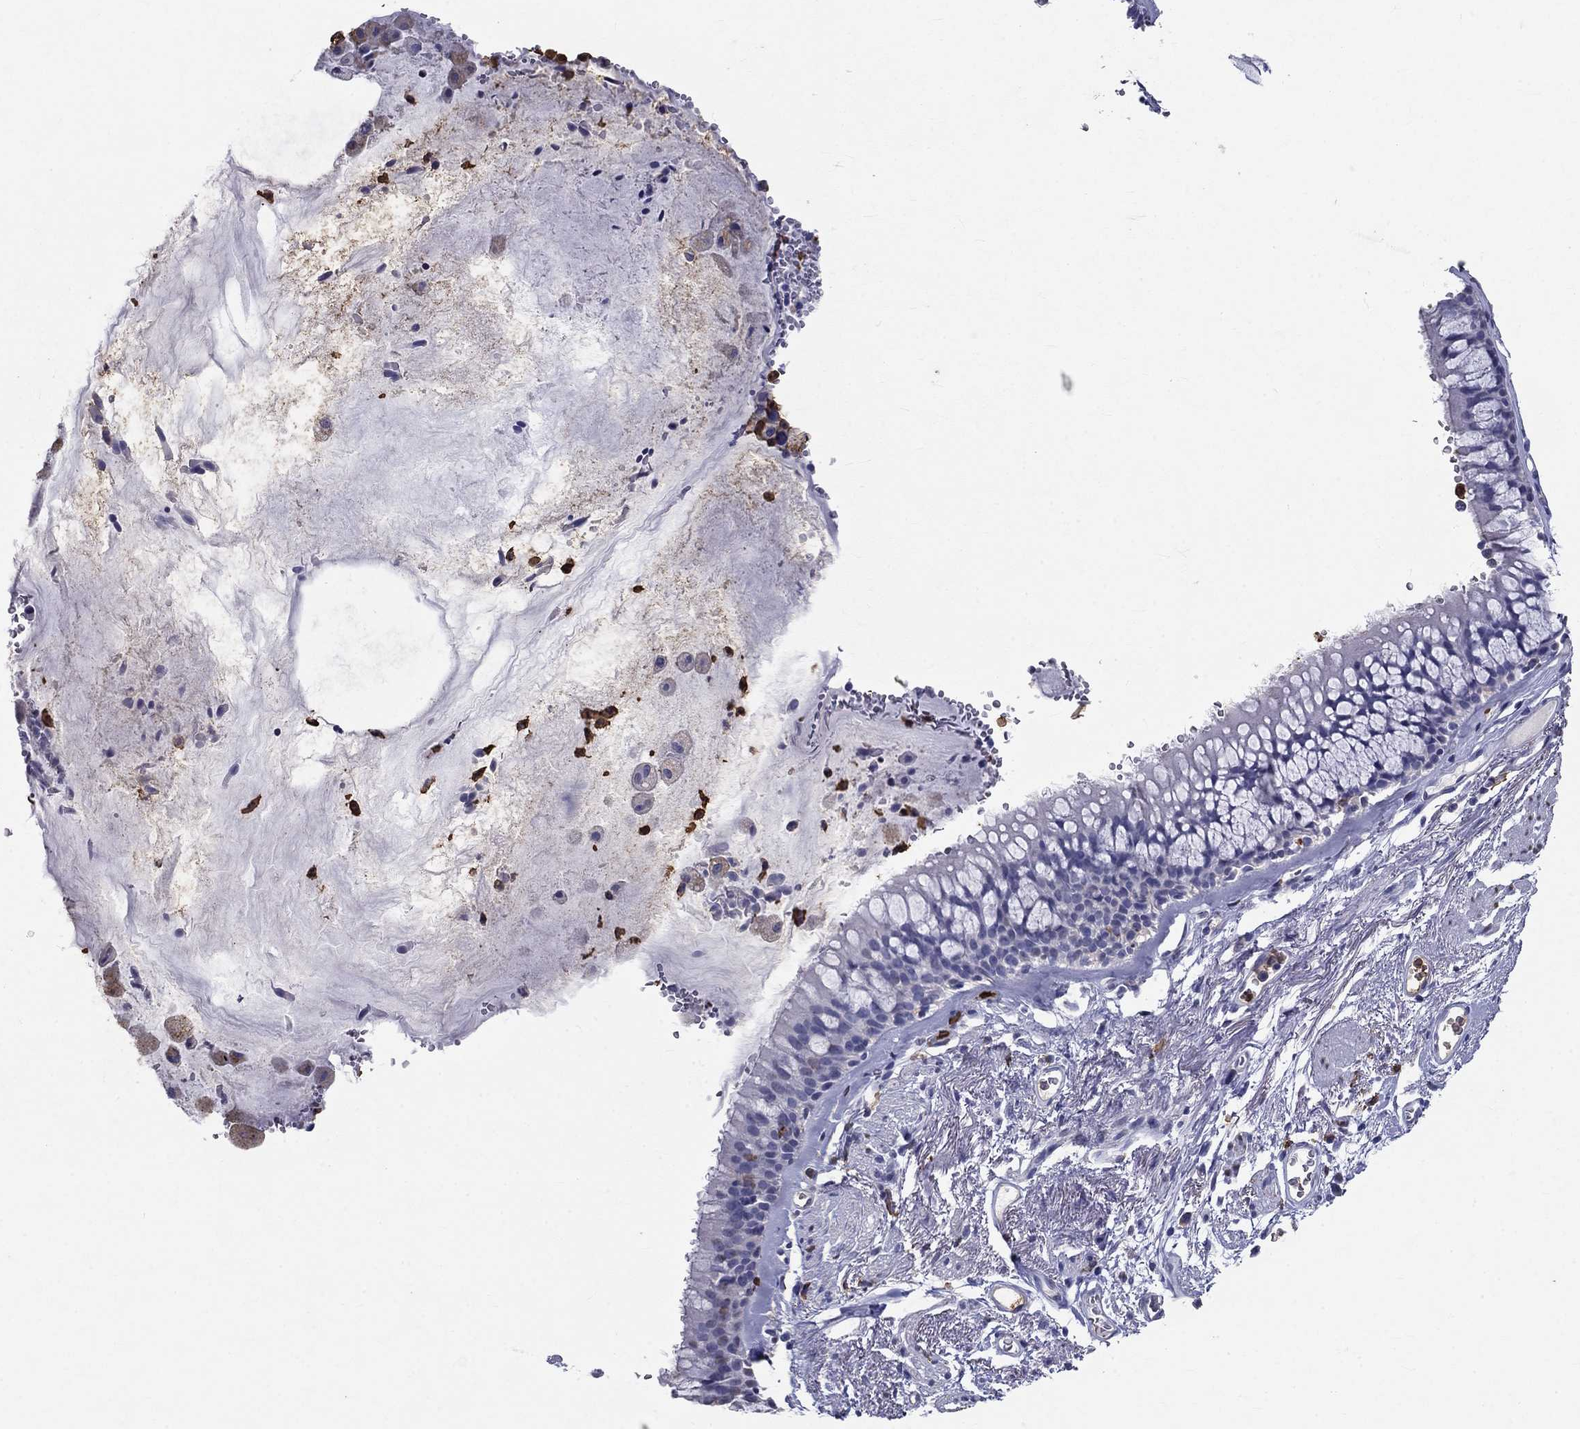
{"staining": {"intensity": "negative", "quantity": "none", "location": "none"}, "tissue": "bronchus", "cell_type": "Respiratory epithelial cells", "image_type": "normal", "snomed": [{"axis": "morphology", "description": "Normal tissue, NOS"}, {"axis": "topography", "description": "Bronchus"}, {"axis": "topography", "description": "Lung"}], "caption": "Human bronchus stained for a protein using IHC demonstrates no expression in respiratory epithelial cells.", "gene": "IGSF8", "patient": {"sex": "female", "age": 57}}